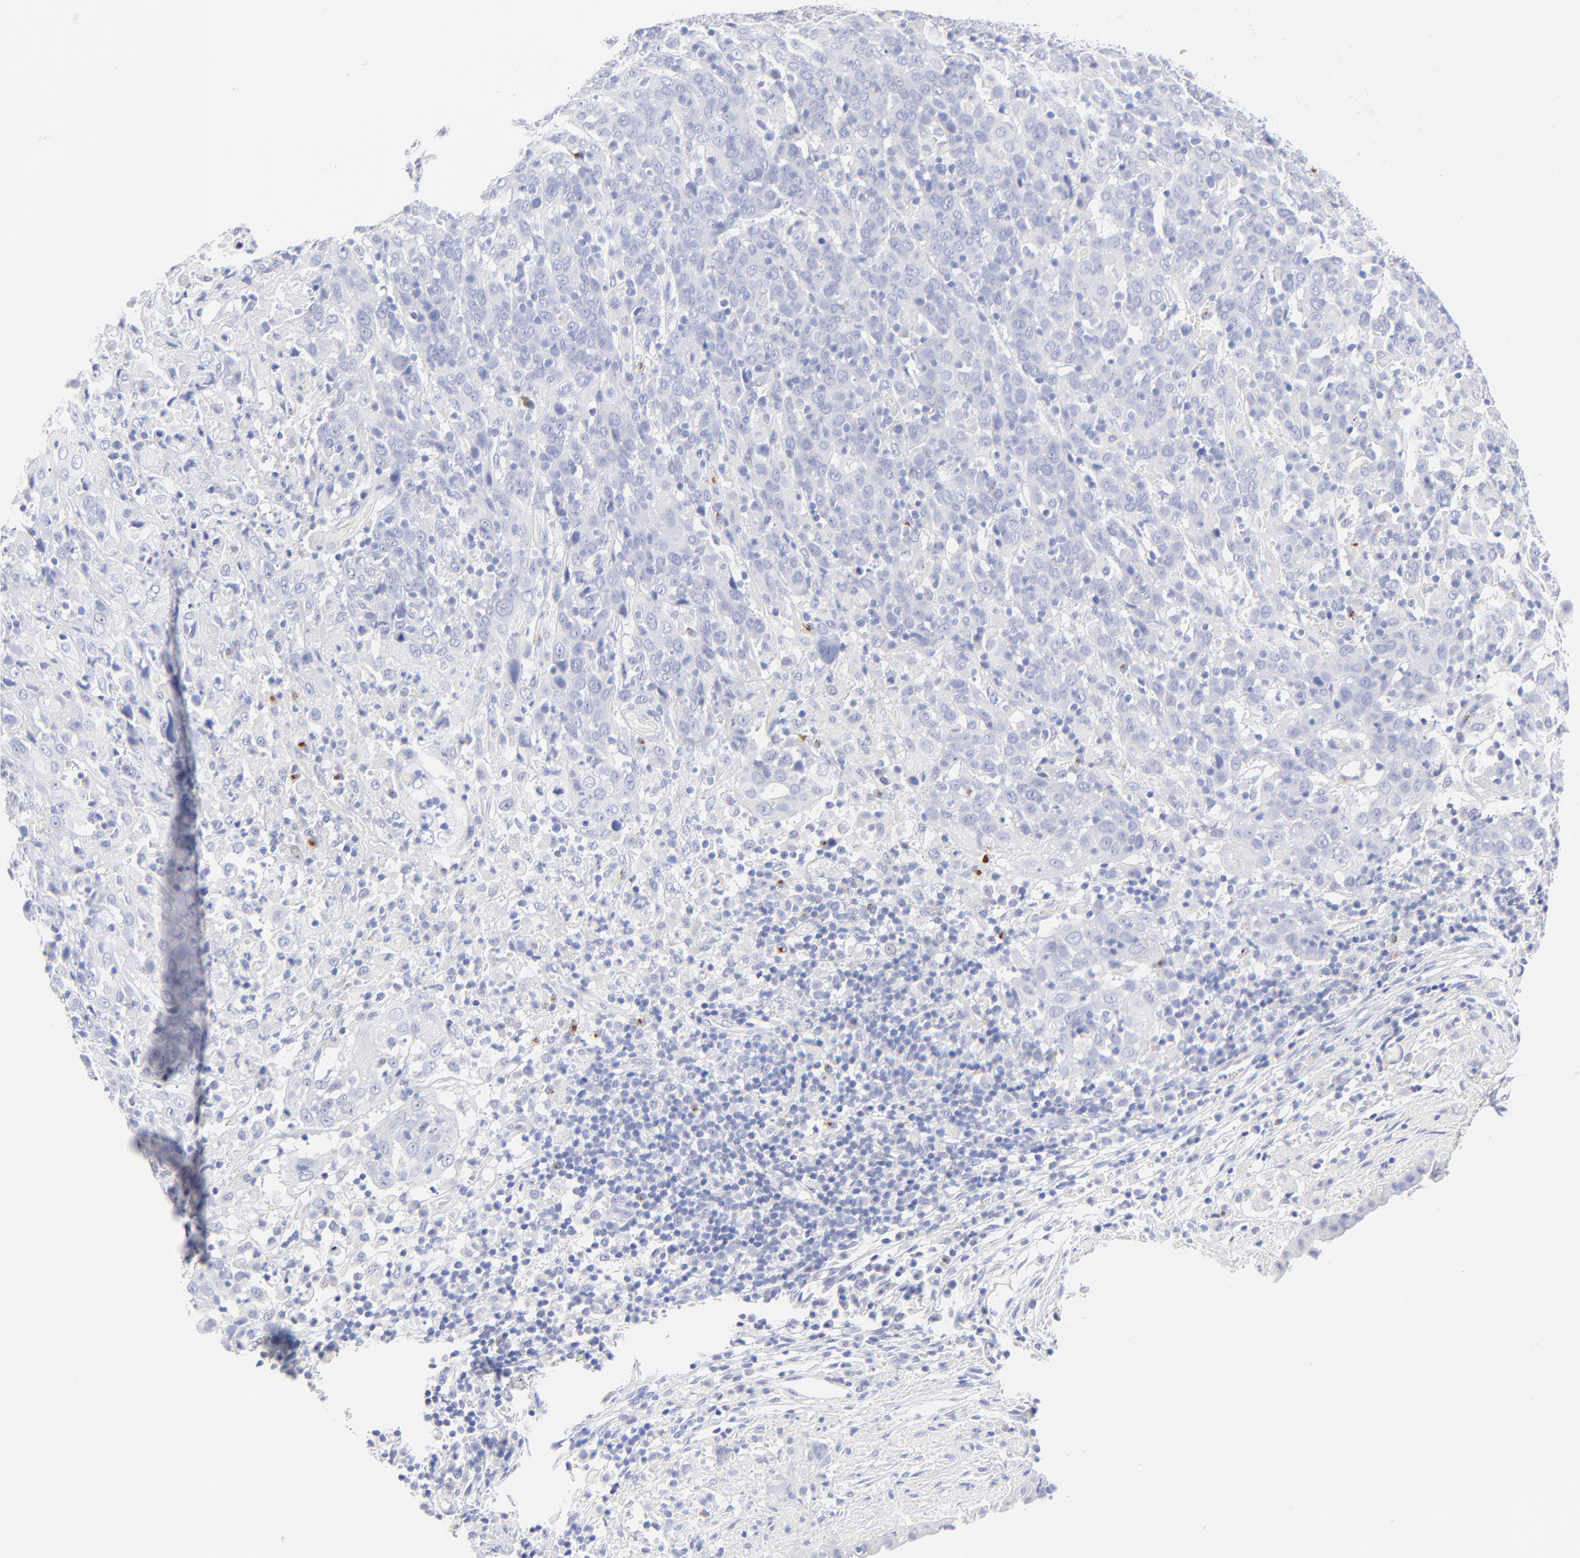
{"staining": {"intensity": "negative", "quantity": "none", "location": "none"}, "tissue": "cervical cancer", "cell_type": "Tumor cells", "image_type": "cancer", "snomed": [{"axis": "morphology", "description": "Normal tissue, NOS"}, {"axis": "morphology", "description": "Squamous cell carcinoma, NOS"}, {"axis": "topography", "description": "Cervix"}], "caption": "The immunohistochemistry (IHC) micrograph has no significant expression in tumor cells of cervical cancer tissue. The staining was performed using DAB (3,3'-diaminobenzidine) to visualize the protein expression in brown, while the nuclei were stained in blue with hematoxylin (Magnification: 20x).", "gene": "SULT4A1", "patient": {"sex": "female", "age": 67}}